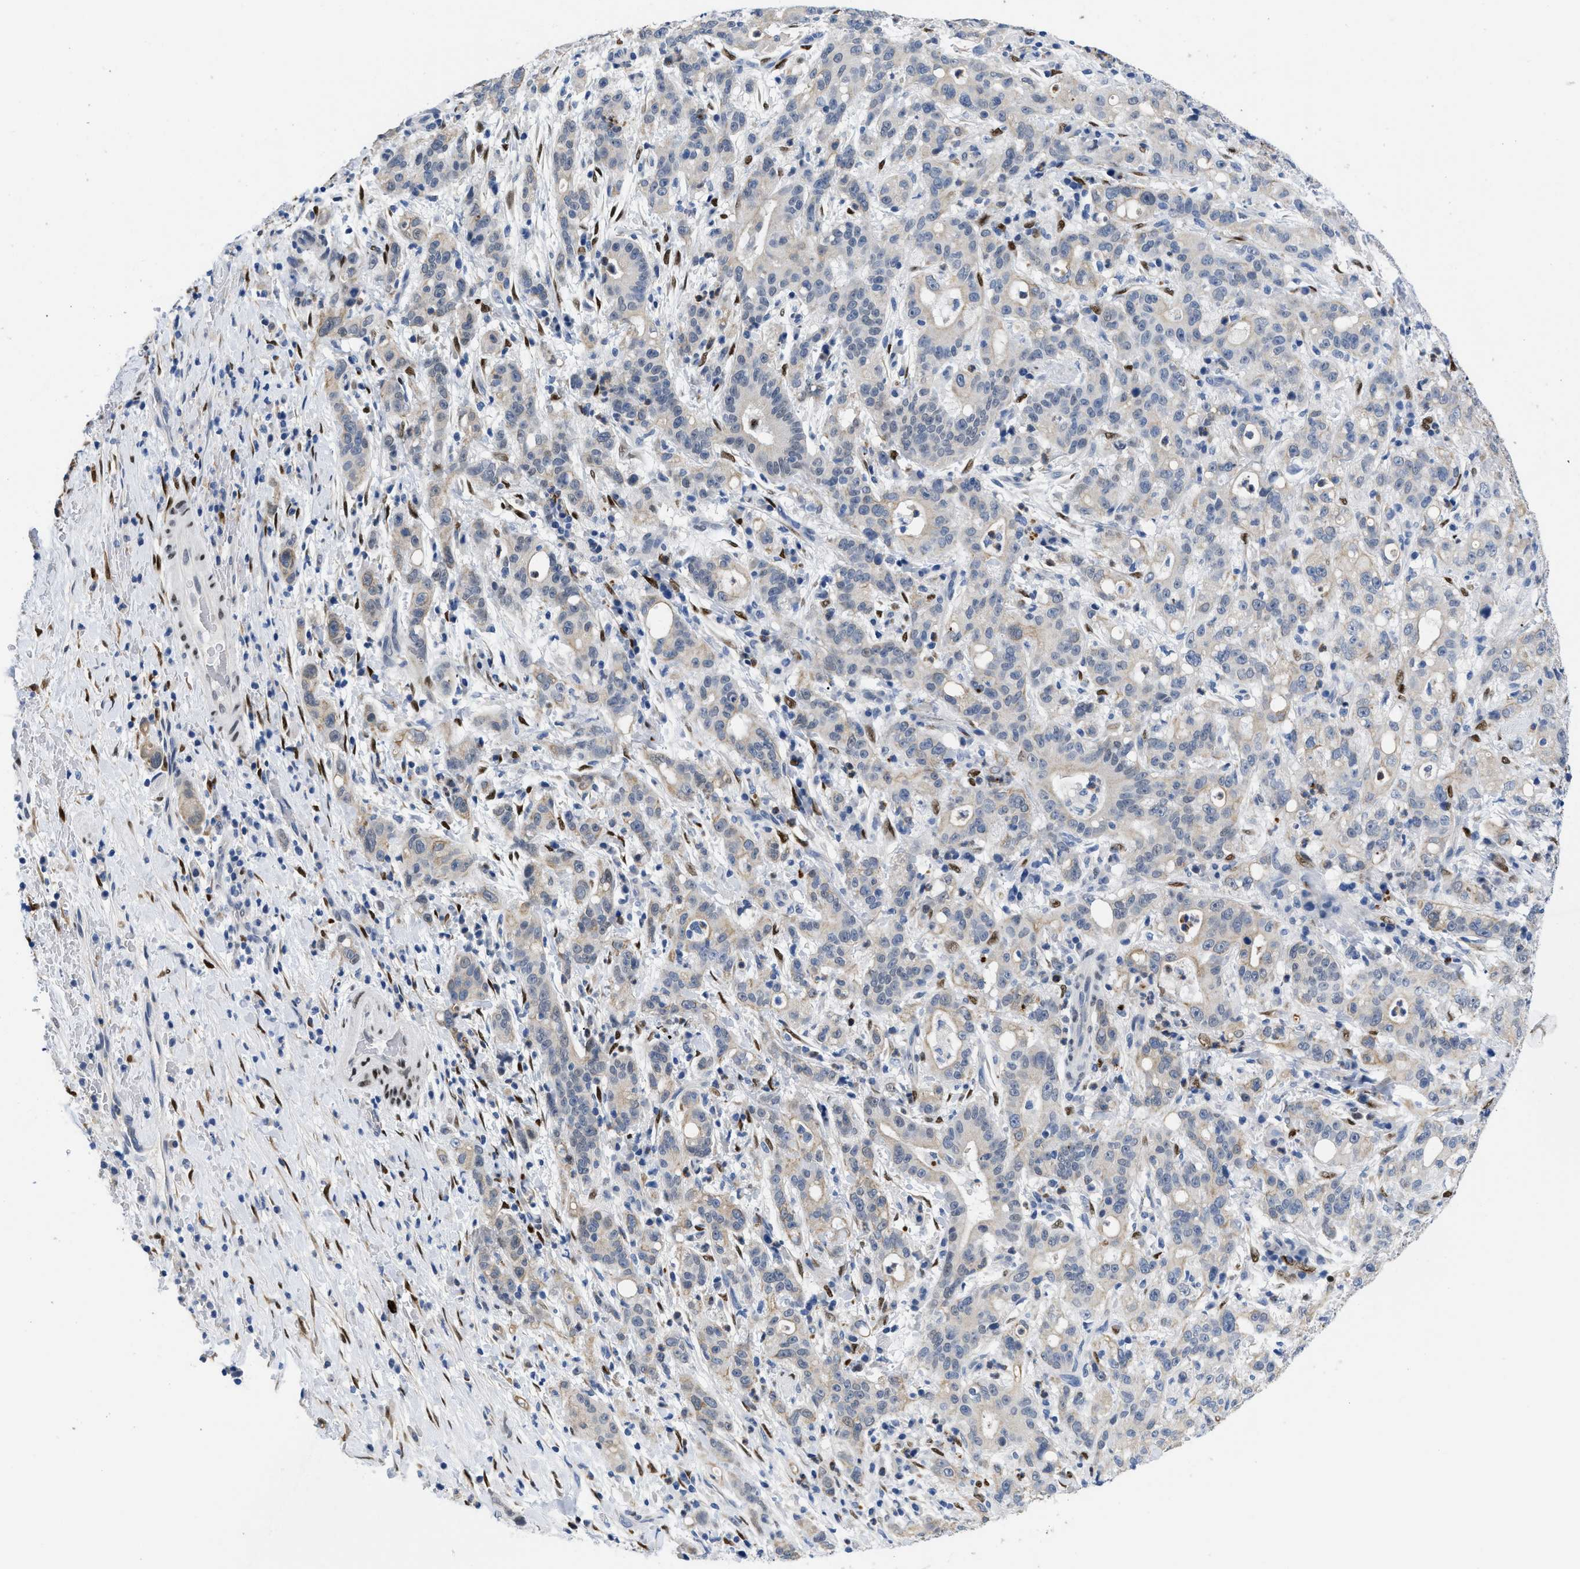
{"staining": {"intensity": "weak", "quantity": "25%-75%", "location": "cytoplasmic/membranous"}, "tissue": "liver cancer", "cell_type": "Tumor cells", "image_type": "cancer", "snomed": [{"axis": "morphology", "description": "Cholangiocarcinoma"}, {"axis": "topography", "description": "Liver"}], "caption": "Protein staining exhibits weak cytoplasmic/membranous staining in about 25%-75% of tumor cells in liver cancer.", "gene": "NFIX", "patient": {"sex": "female", "age": 38}}